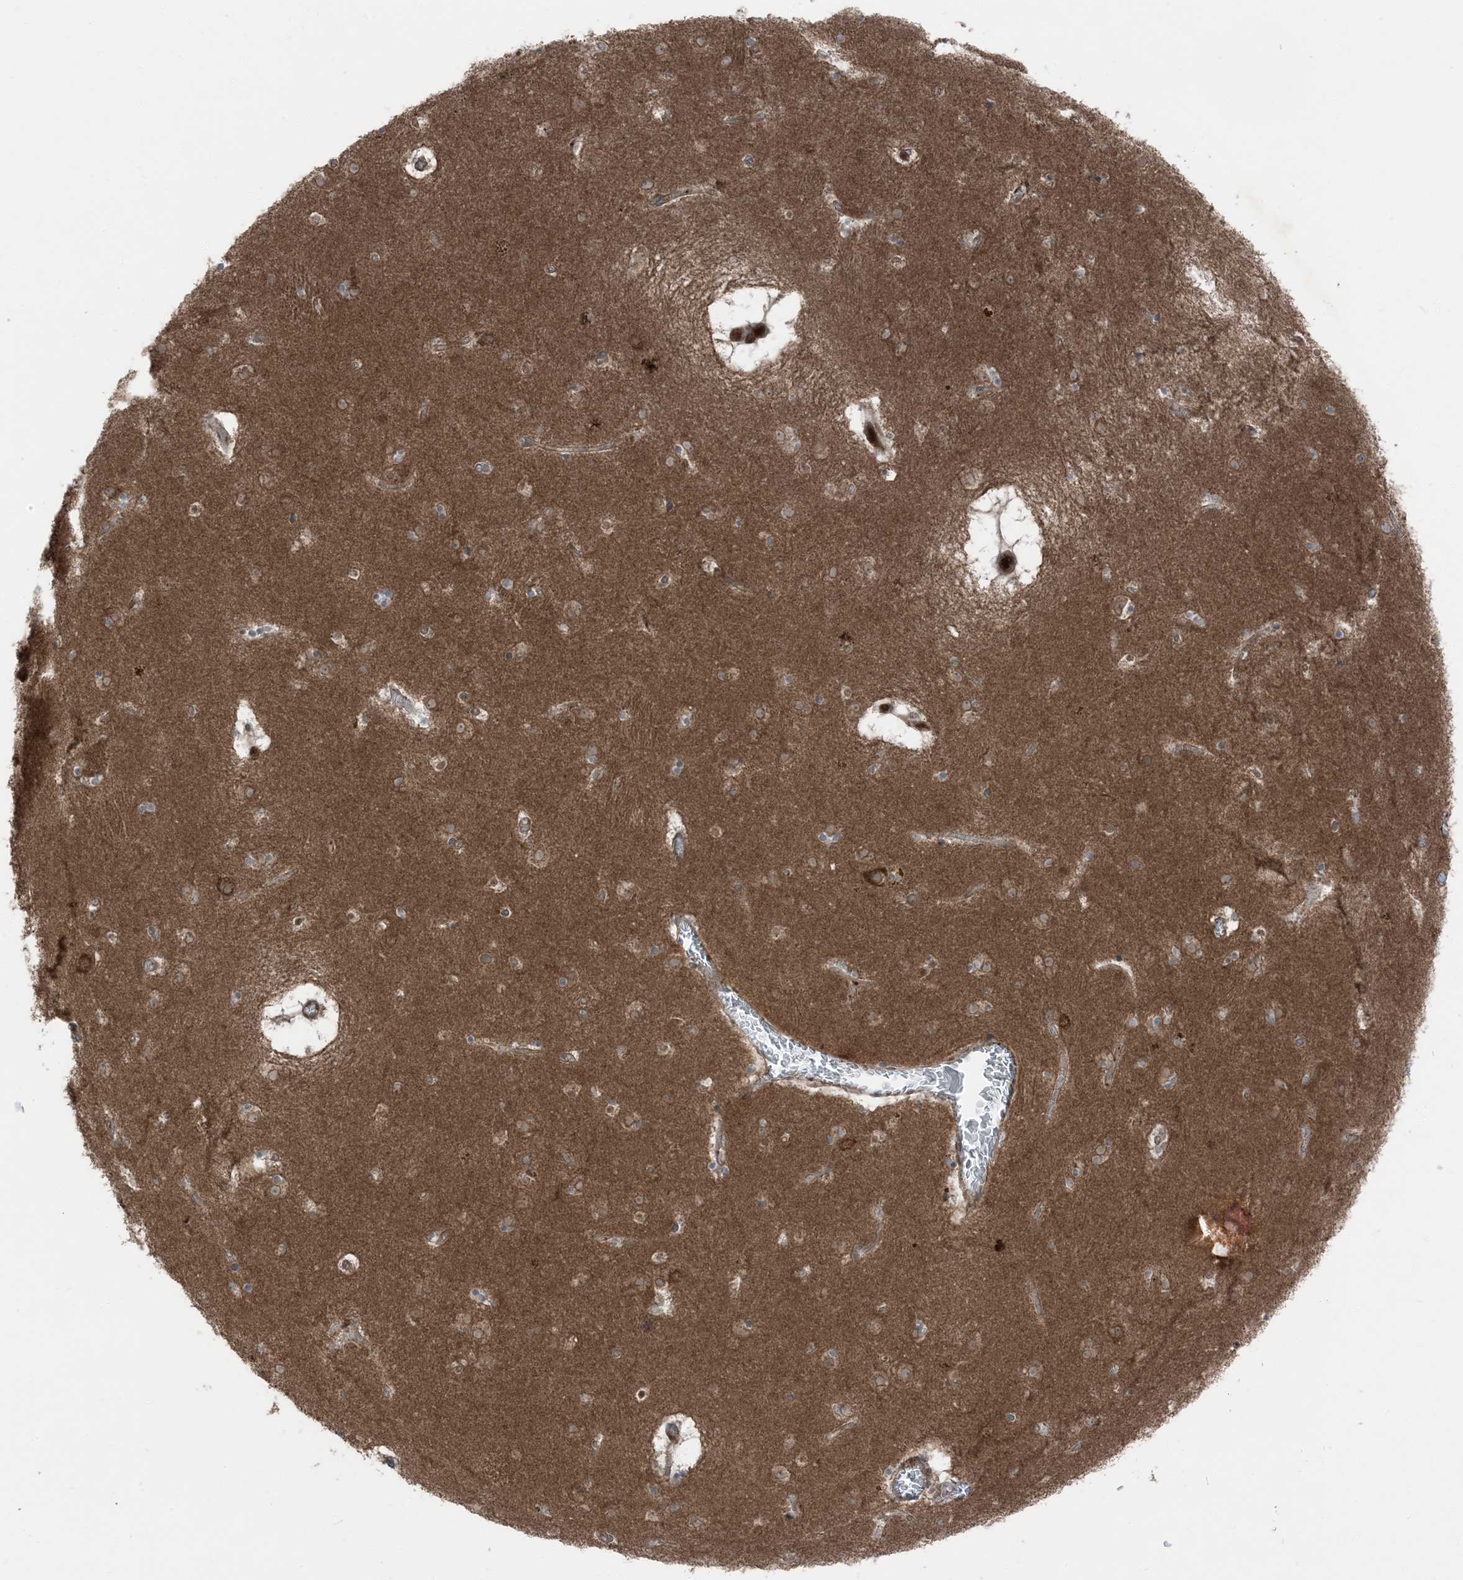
{"staining": {"intensity": "weak", "quantity": "<25%", "location": "cytoplasmic/membranous"}, "tissue": "caudate", "cell_type": "Glial cells", "image_type": "normal", "snomed": [{"axis": "morphology", "description": "Normal tissue, NOS"}, {"axis": "topography", "description": "Lateral ventricle wall"}], "caption": "Photomicrograph shows no protein expression in glial cells of benign caudate.", "gene": "RAB3GAP1", "patient": {"sex": "male", "age": 70}}